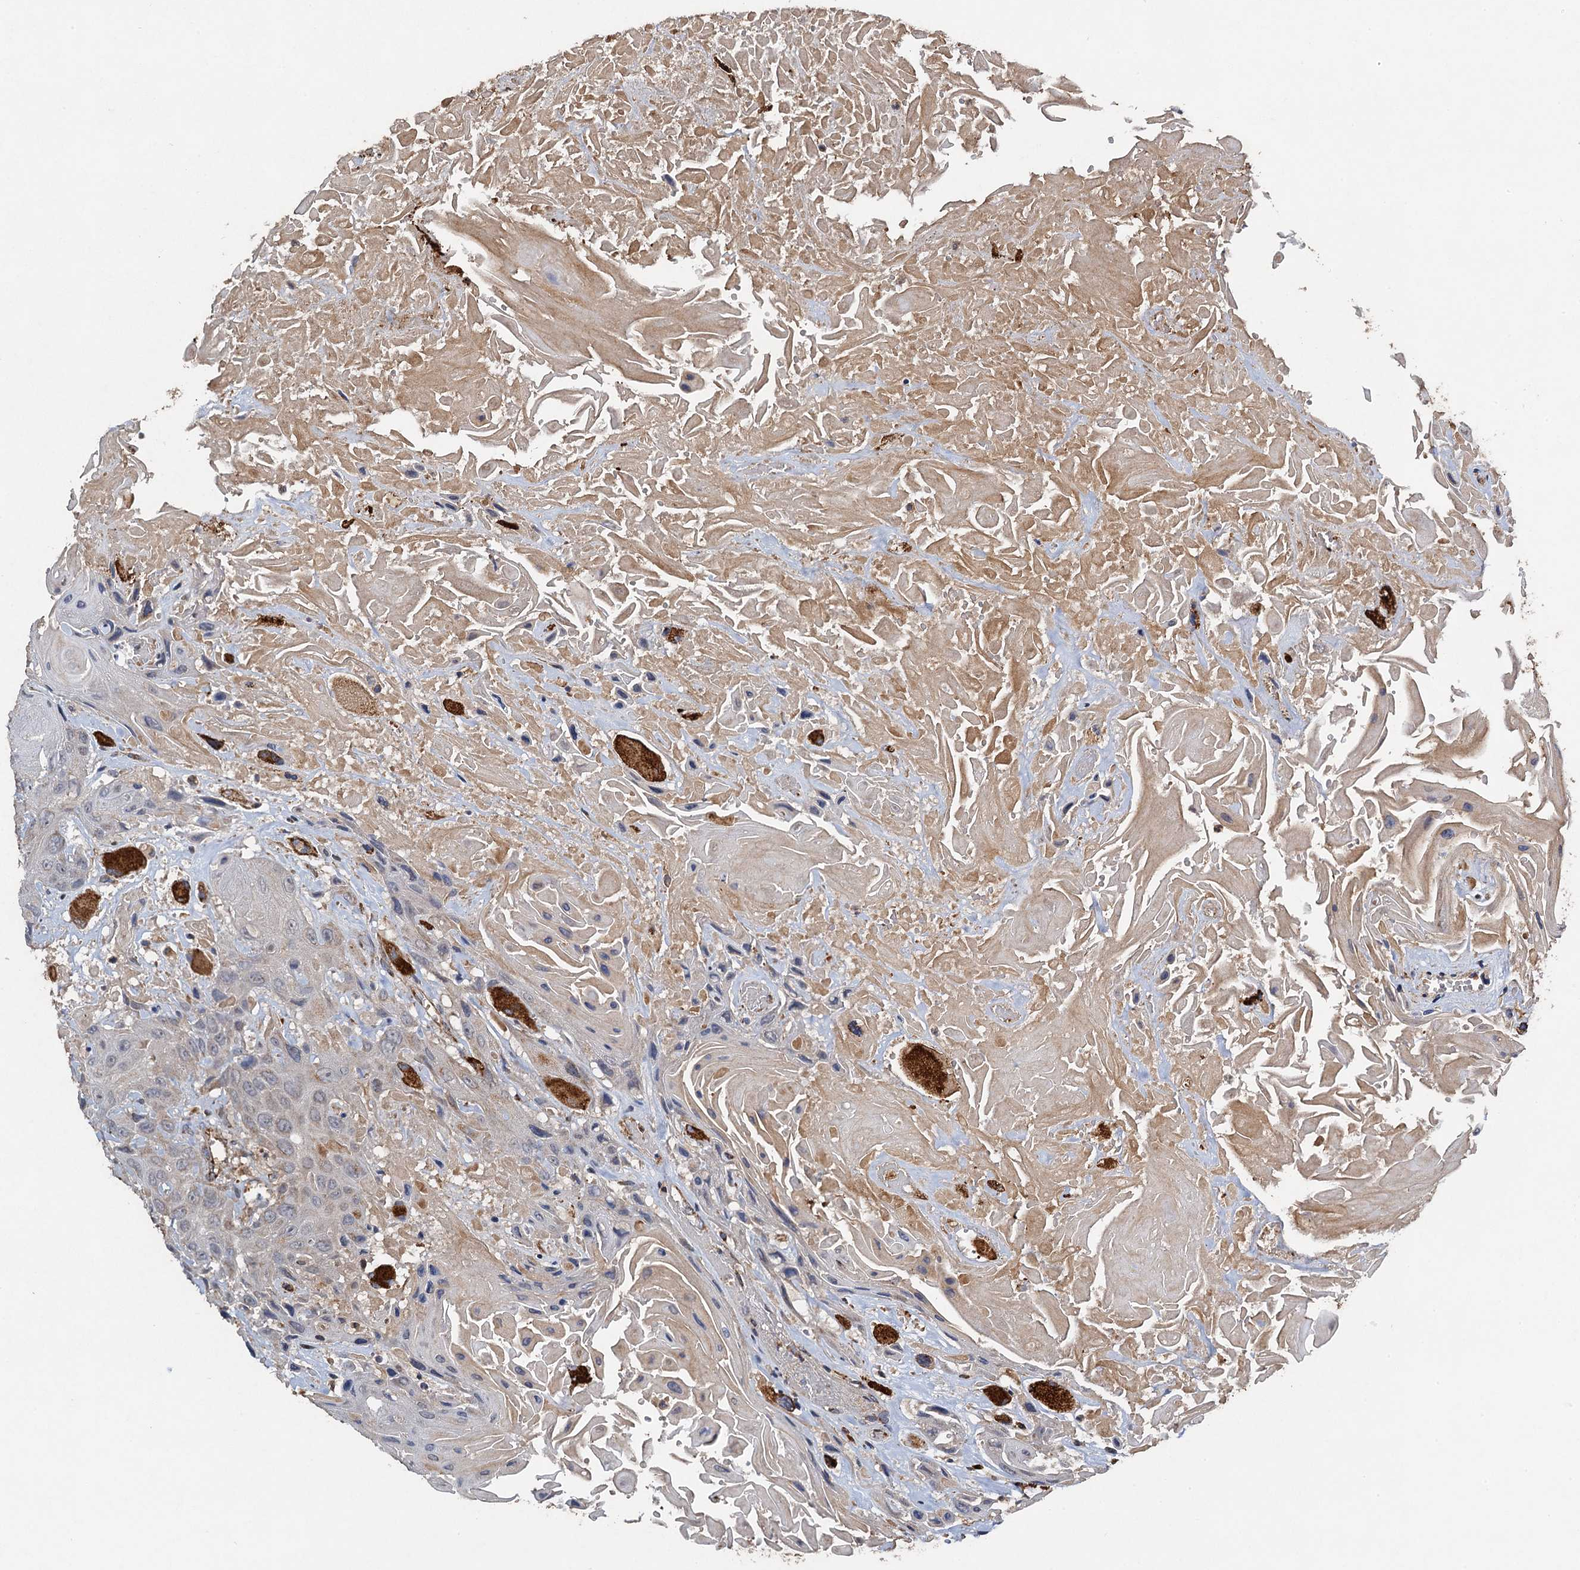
{"staining": {"intensity": "negative", "quantity": "none", "location": "none"}, "tissue": "head and neck cancer", "cell_type": "Tumor cells", "image_type": "cancer", "snomed": [{"axis": "morphology", "description": "Squamous cell carcinoma, NOS"}, {"axis": "topography", "description": "Head-Neck"}], "caption": "Immunohistochemical staining of squamous cell carcinoma (head and neck) exhibits no significant expression in tumor cells. (DAB IHC with hematoxylin counter stain).", "gene": "NDUFA13", "patient": {"sex": "male", "age": 81}}